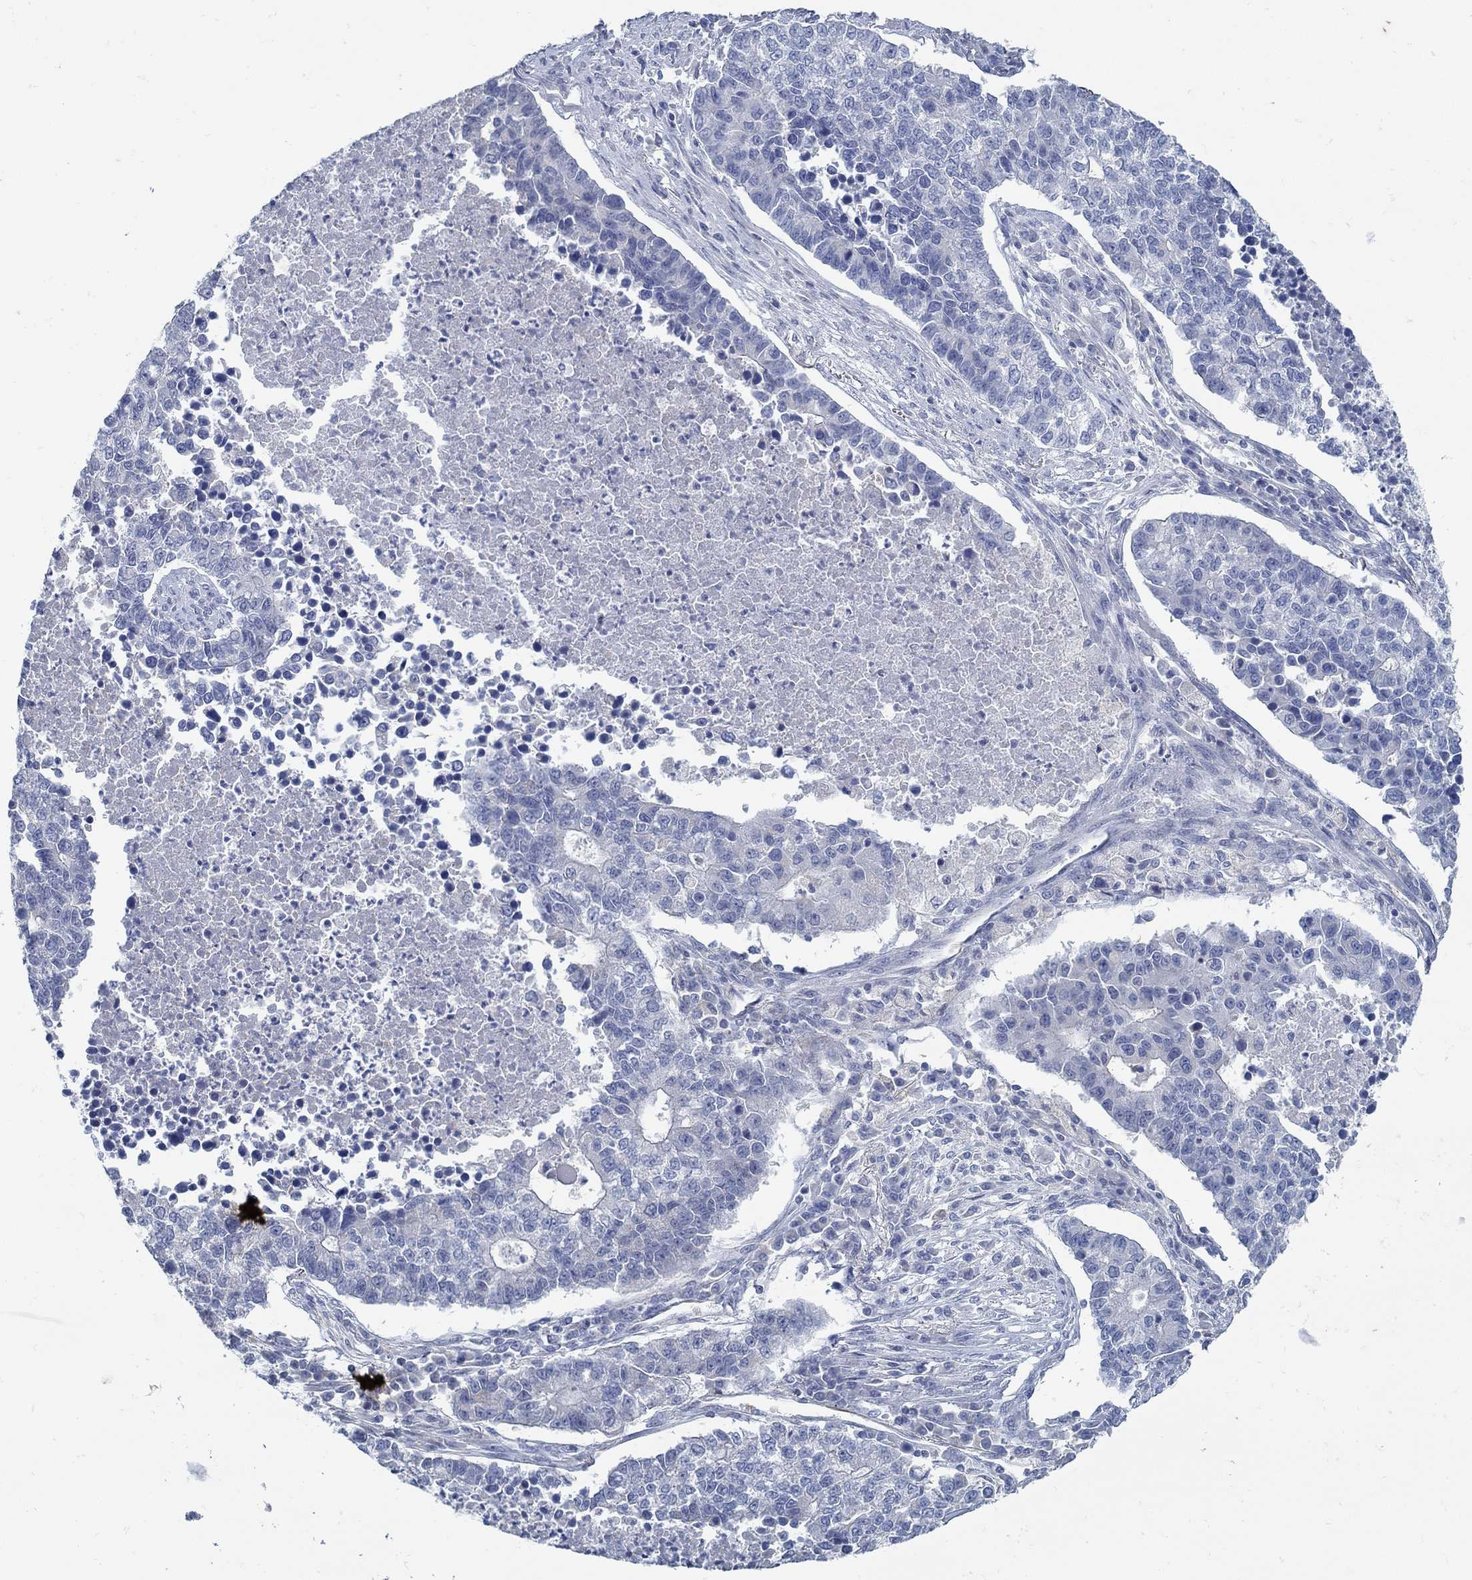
{"staining": {"intensity": "negative", "quantity": "none", "location": "none"}, "tissue": "lung cancer", "cell_type": "Tumor cells", "image_type": "cancer", "snomed": [{"axis": "morphology", "description": "Adenocarcinoma, NOS"}, {"axis": "topography", "description": "Lung"}], "caption": "Tumor cells are negative for brown protein staining in lung cancer.", "gene": "ZFAND4", "patient": {"sex": "male", "age": 57}}